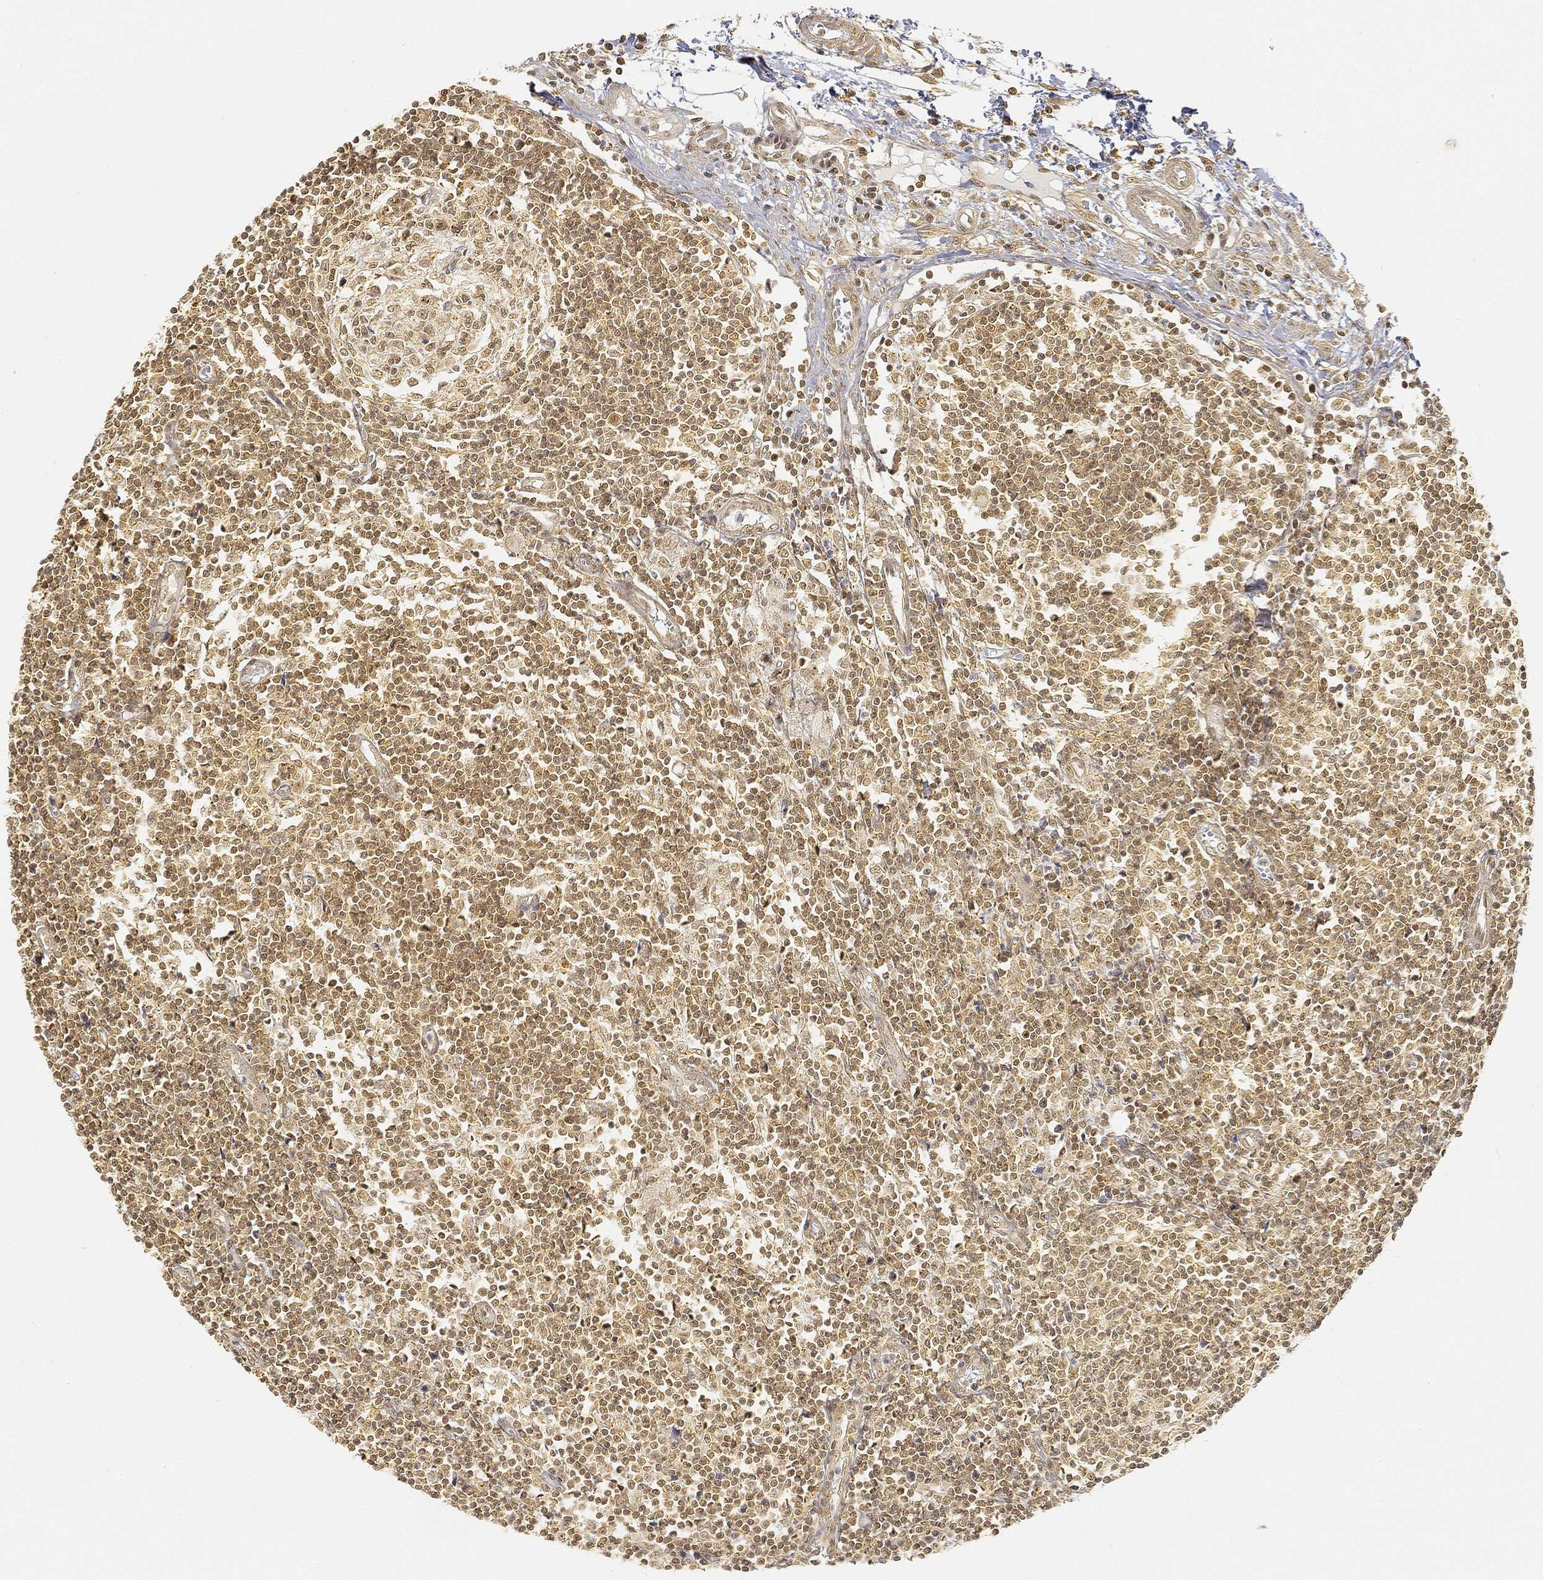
{"staining": {"intensity": "weak", "quantity": "25%-75%", "location": "nuclear"}, "tissue": "lymph node", "cell_type": "Germinal center cells", "image_type": "normal", "snomed": [{"axis": "morphology", "description": "Normal tissue, NOS"}, {"axis": "morphology", "description": "Adenocarcinoma, NOS"}, {"axis": "topography", "description": "Lymph node"}, {"axis": "topography", "description": "Pancreas"}], "caption": "Immunohistochemical staining of benign human lymph node reveals 25%-75% levels of weak nuclear protein positivity in approximately 25%-75% of germinal center cells. The staining was performed using DAB (3,3'-diaminobenzidine), with brown indicating positive protein expression. Nuclei are stained blue with hematoxylin.", "gene": "RSRC2", "patient": {"sex": "female", "age": 58}}